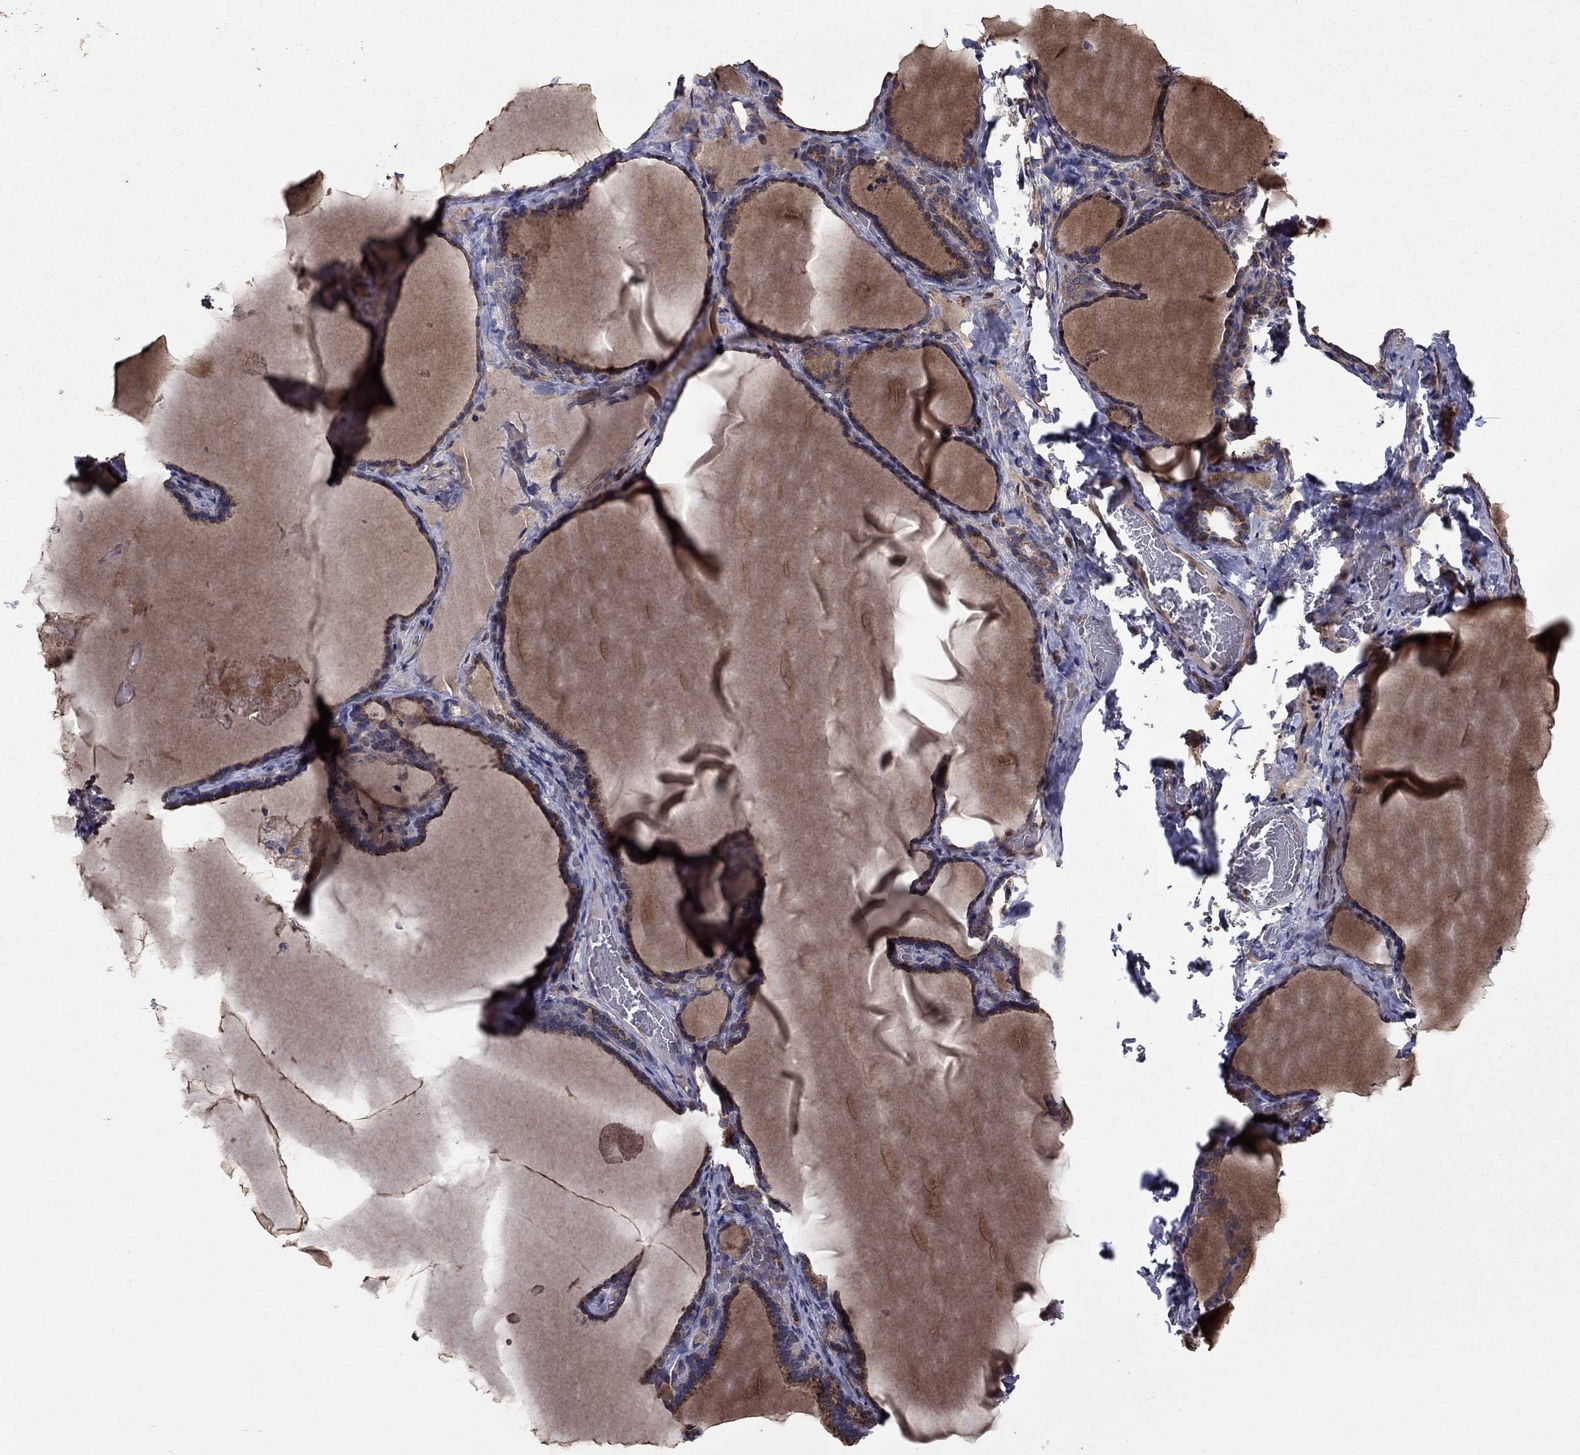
{"staining": {"intensity": "moderate", "quantity": ">75%", "location": "cytoplasmic/membranous"}, "tissue": "thyroid gland", "cell_type": "Glandular cells", "image_type": "normal", "snomed": [{"axis": "morphology", "description": "Normal tissue, NOS"}, {"axis": "morphology", "description": "Hyperplasia, NOS"}, {"axis": "topography", "description": "Thyroid gland"}], "caption": "Protein staining by immunohistochemistry displays moderate cytoplasmic/membranous staining in about >75% of glandular cells in normal thyroid gland. The protein is stained brown, and the nuclei are stained in blue (DAB IHC with brightfield microscopy, high magnification).", "gene": "FLT4", "patient": {"sex": "female", "age": 27}}